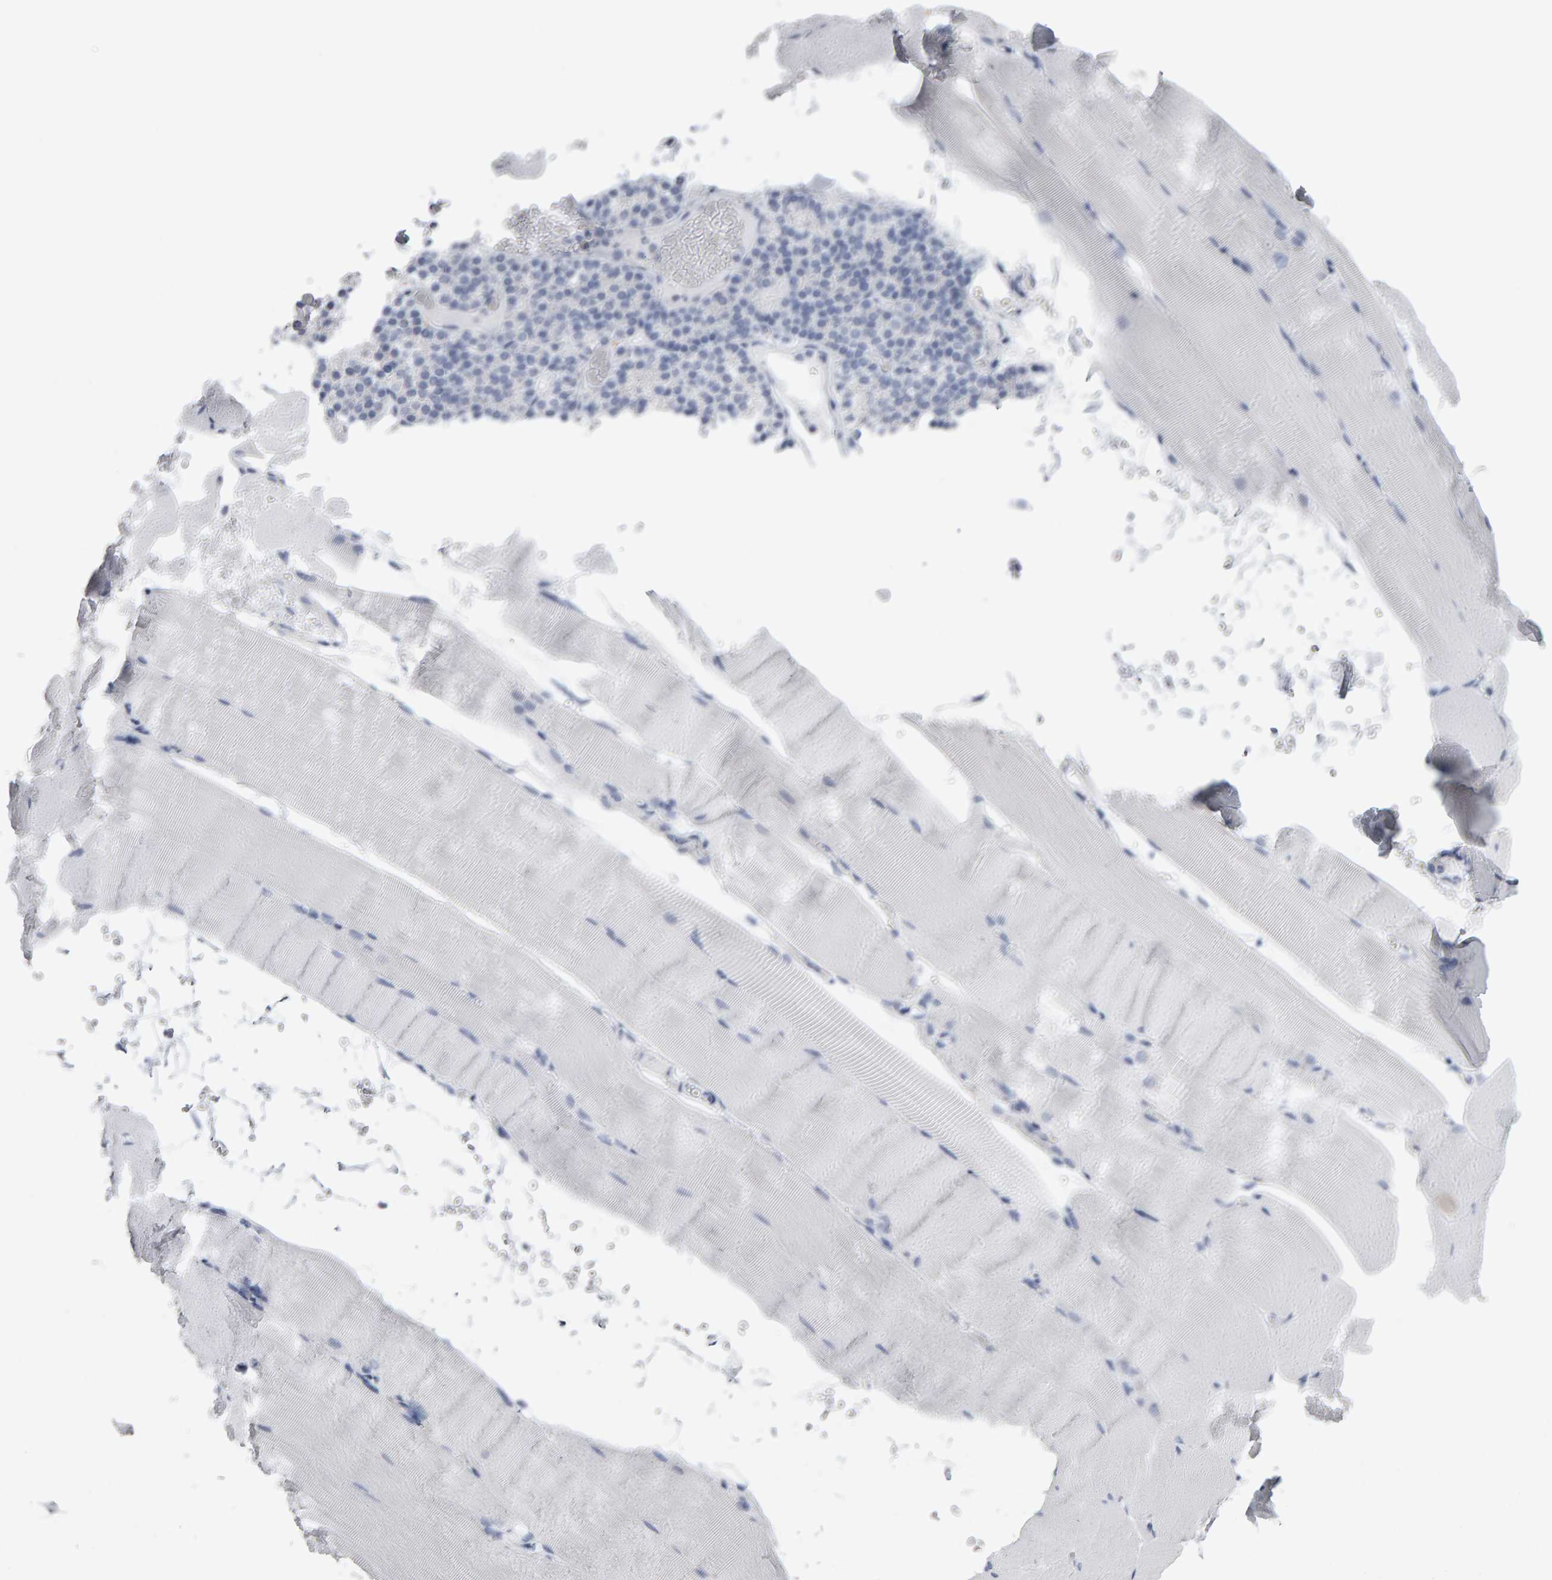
{"staining": {"intensity": "negative", "quantity": "none", "location": "none"}, "tissue": "skeletal muscle", "cell_type": "Myocytes", "image_type": "normal", "snomed": [{"axis": "morphology", "description": "Normal tissue, NOS"}, {"axis": "topography", "description": "Skeletal muscle"}, {"axis": "topography", "description": "Parathyroid gland"}], "caption": "This photomicrograph is of normal skeletal muscle stained with IHC to label a protein in brown with the nuclei are counter-stained blue. There is no positivity in myocytes.", "gene": "NCDN", "patient": {"sex": "female", "age": 37}}